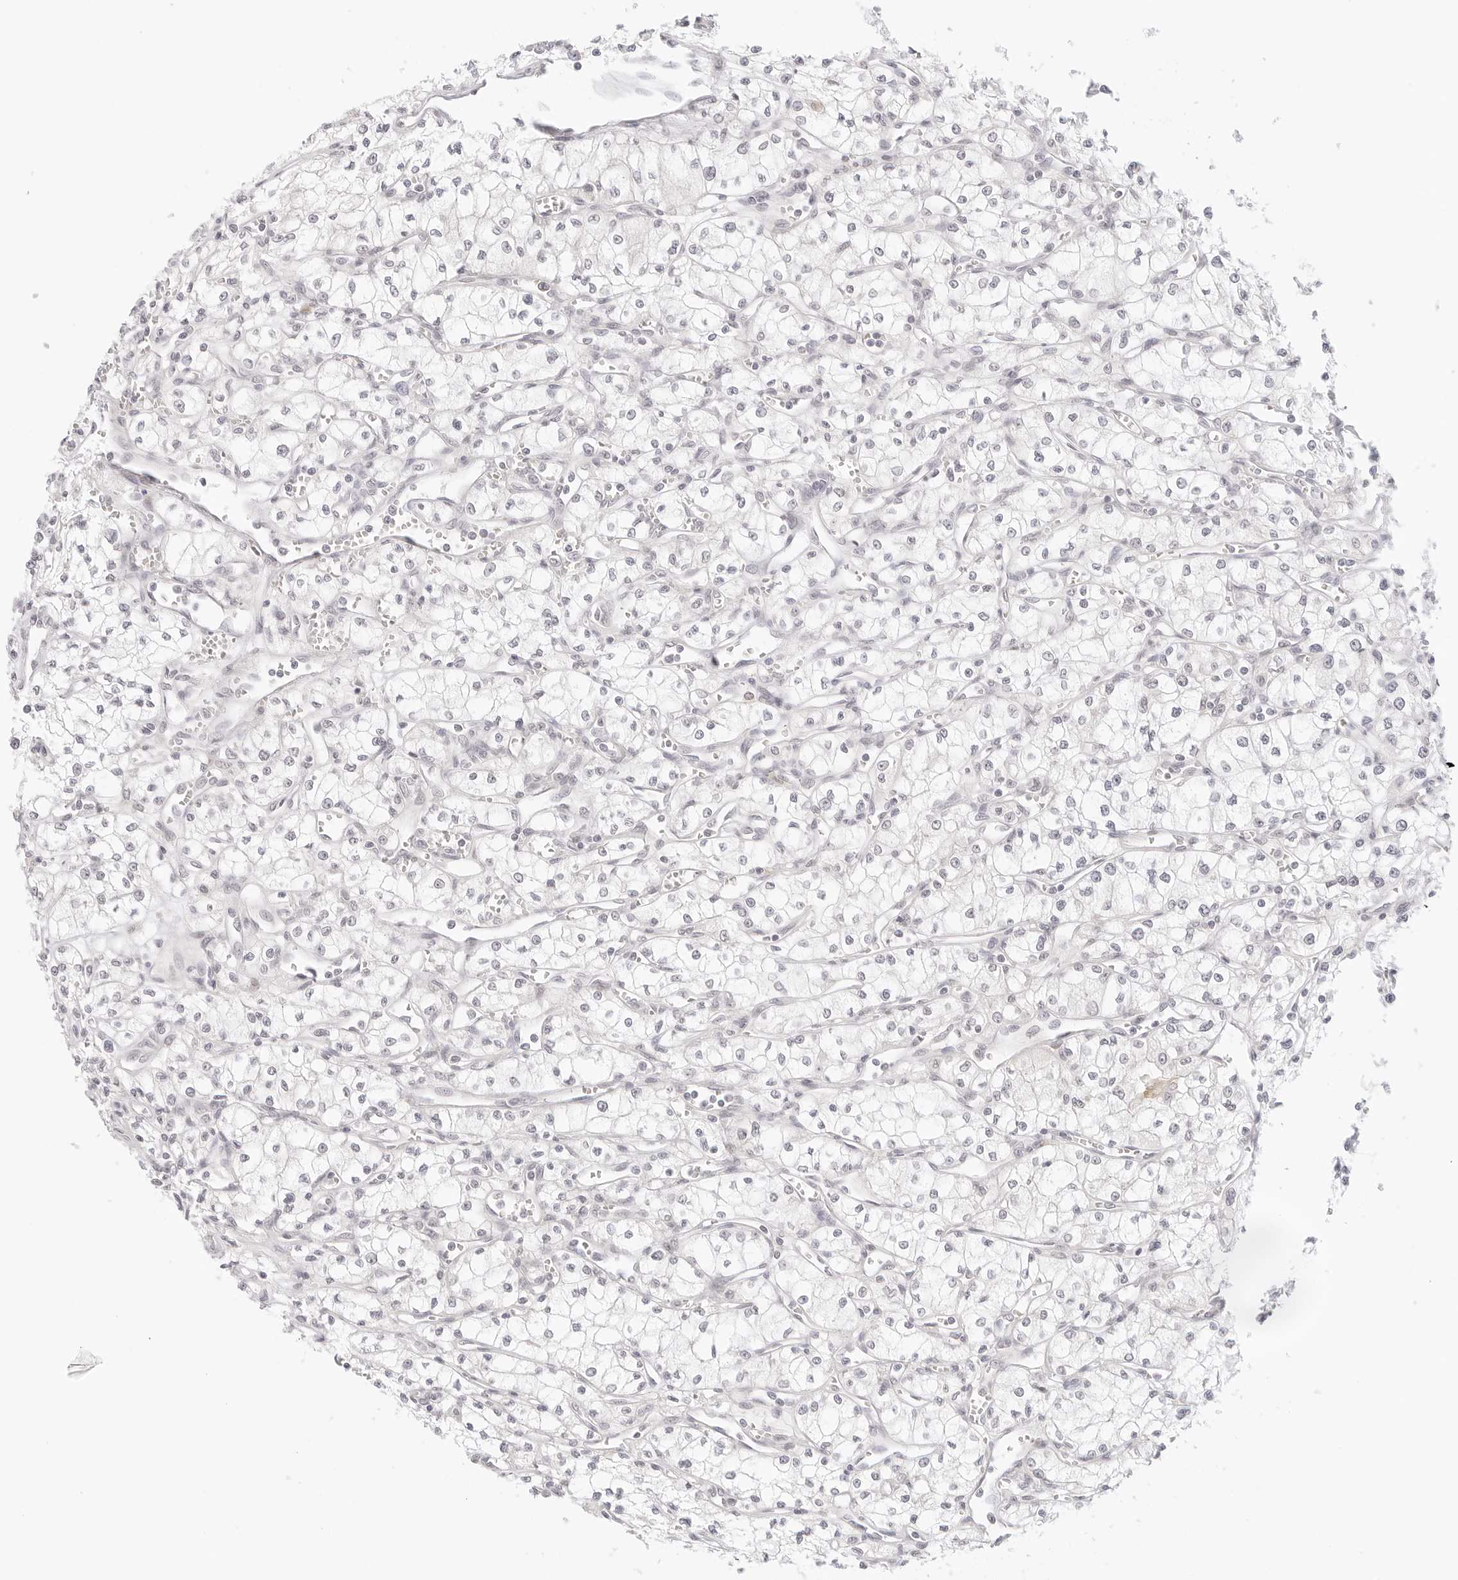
{"staining": {"intensity": "negative", "quantity": "none", "location": "none"}, "tissue": "renal cancer", "cell_type": "Tumor cells", "image_type": "cancer", "snomed": [{"axis": "morphology", "description": "Adenocarcinoma, NOS"}, {"axis": "topography", "description": "Kidney"}], "caption": "Photomicrograph shows no significant protein staining in tumor cells of renal adenocarcinoma.", "gene": "XKR4", "patient": {"sex": "male", "age": 59}}